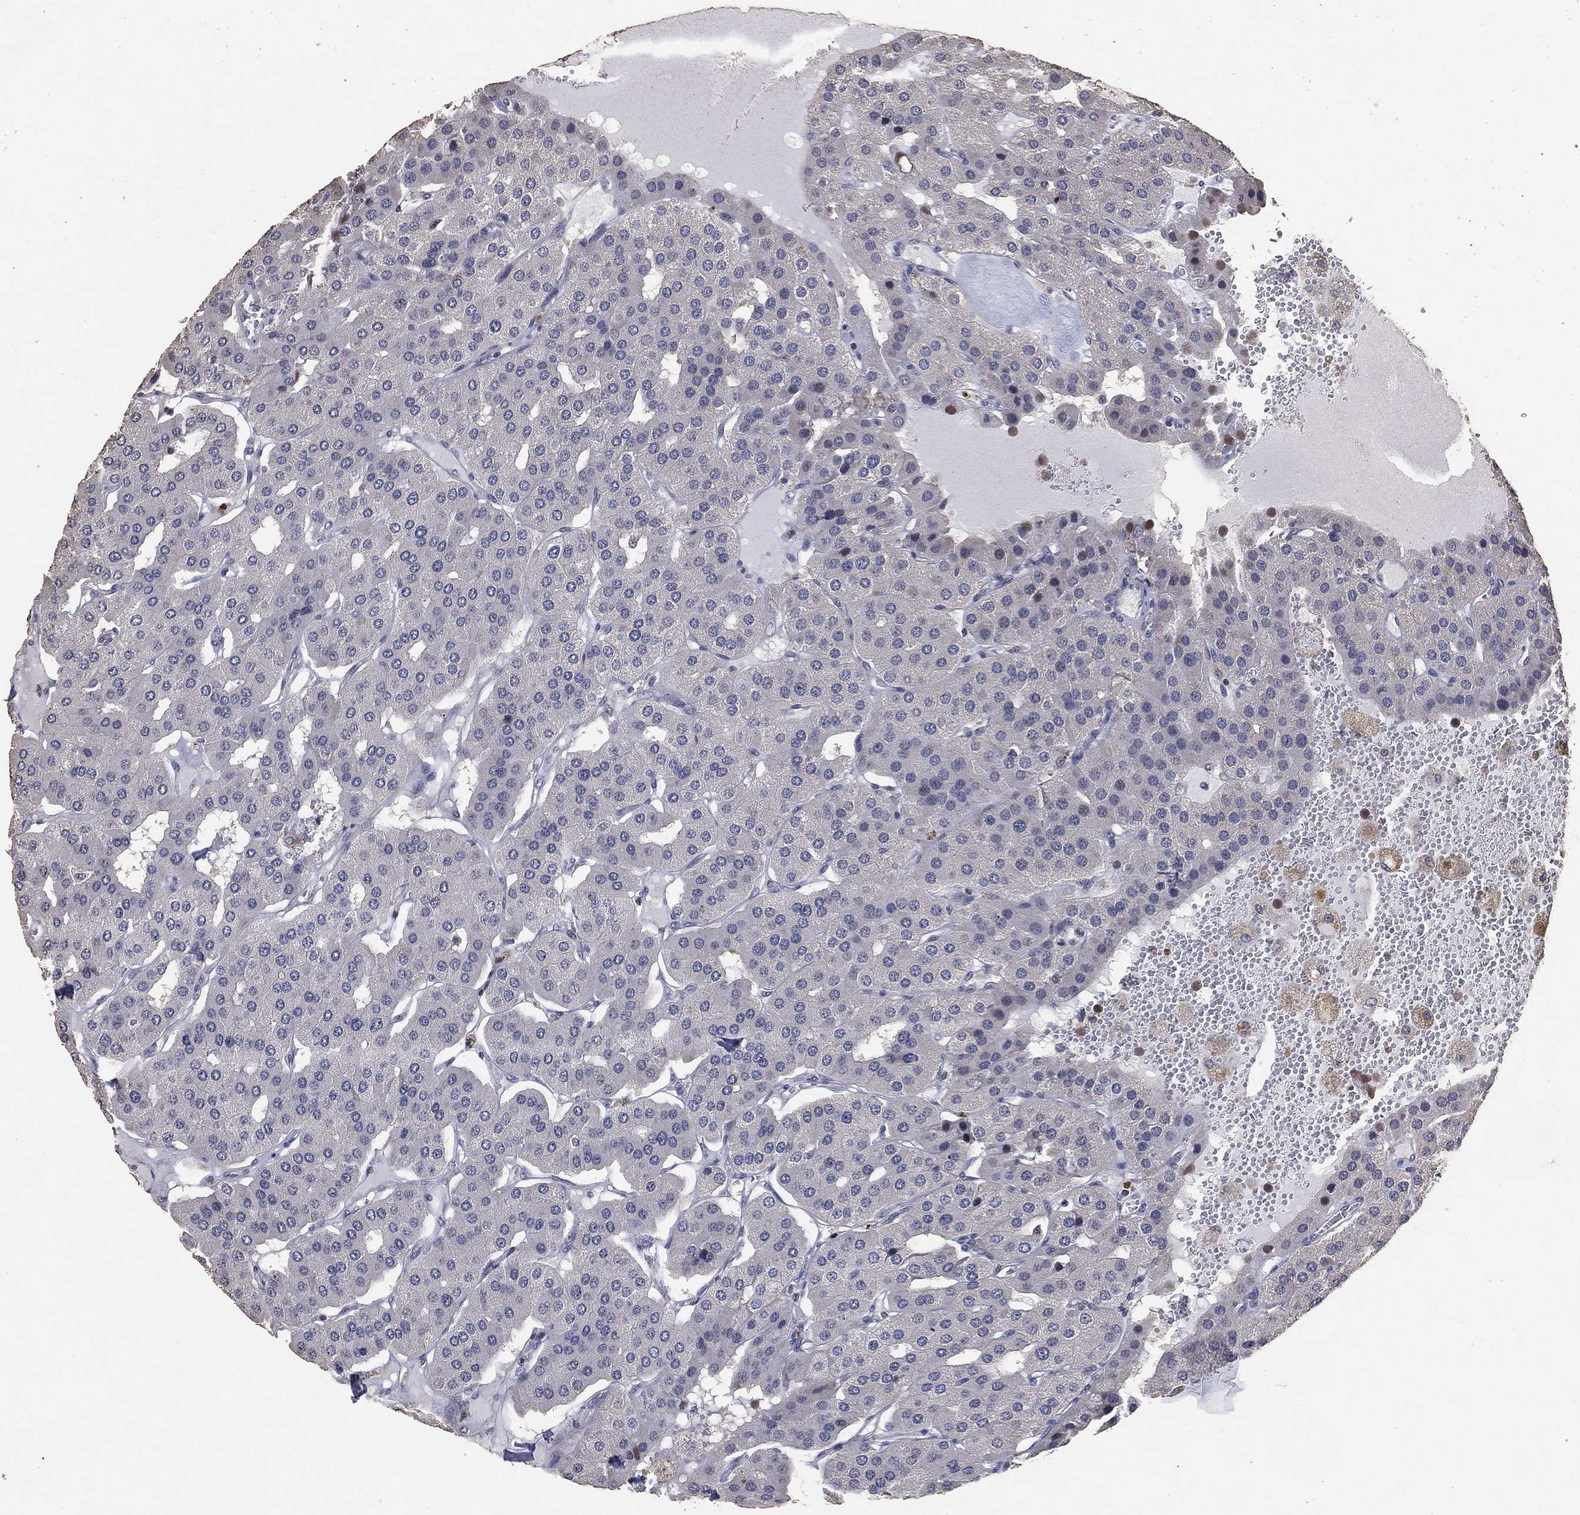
{"staining": {"intensity": "negative", "quantity": "none", "location": "none"}, "tissue": "parathyroid gland", "cell_type": "Glandular cells", "image_type": "normal", "snomed": [{"axis": "morphology", "description": "Normal tissue, NOS"}, {"axis": "morphology", "description": "Adenoma, NOS"}, {"axis": "topography", "description": "Parathyroid gland"}], "caption": "Photomicrograph shows no significant protein expression in glandular cells of unremarkable parathyroid gland. (Brightfield microscopy of DAB (3,3'-diaminobenzidine) immunohistochemistry at high magnification).", "gene": "ADPRHL1", "patient": {"sex": "female", "age": 86}}